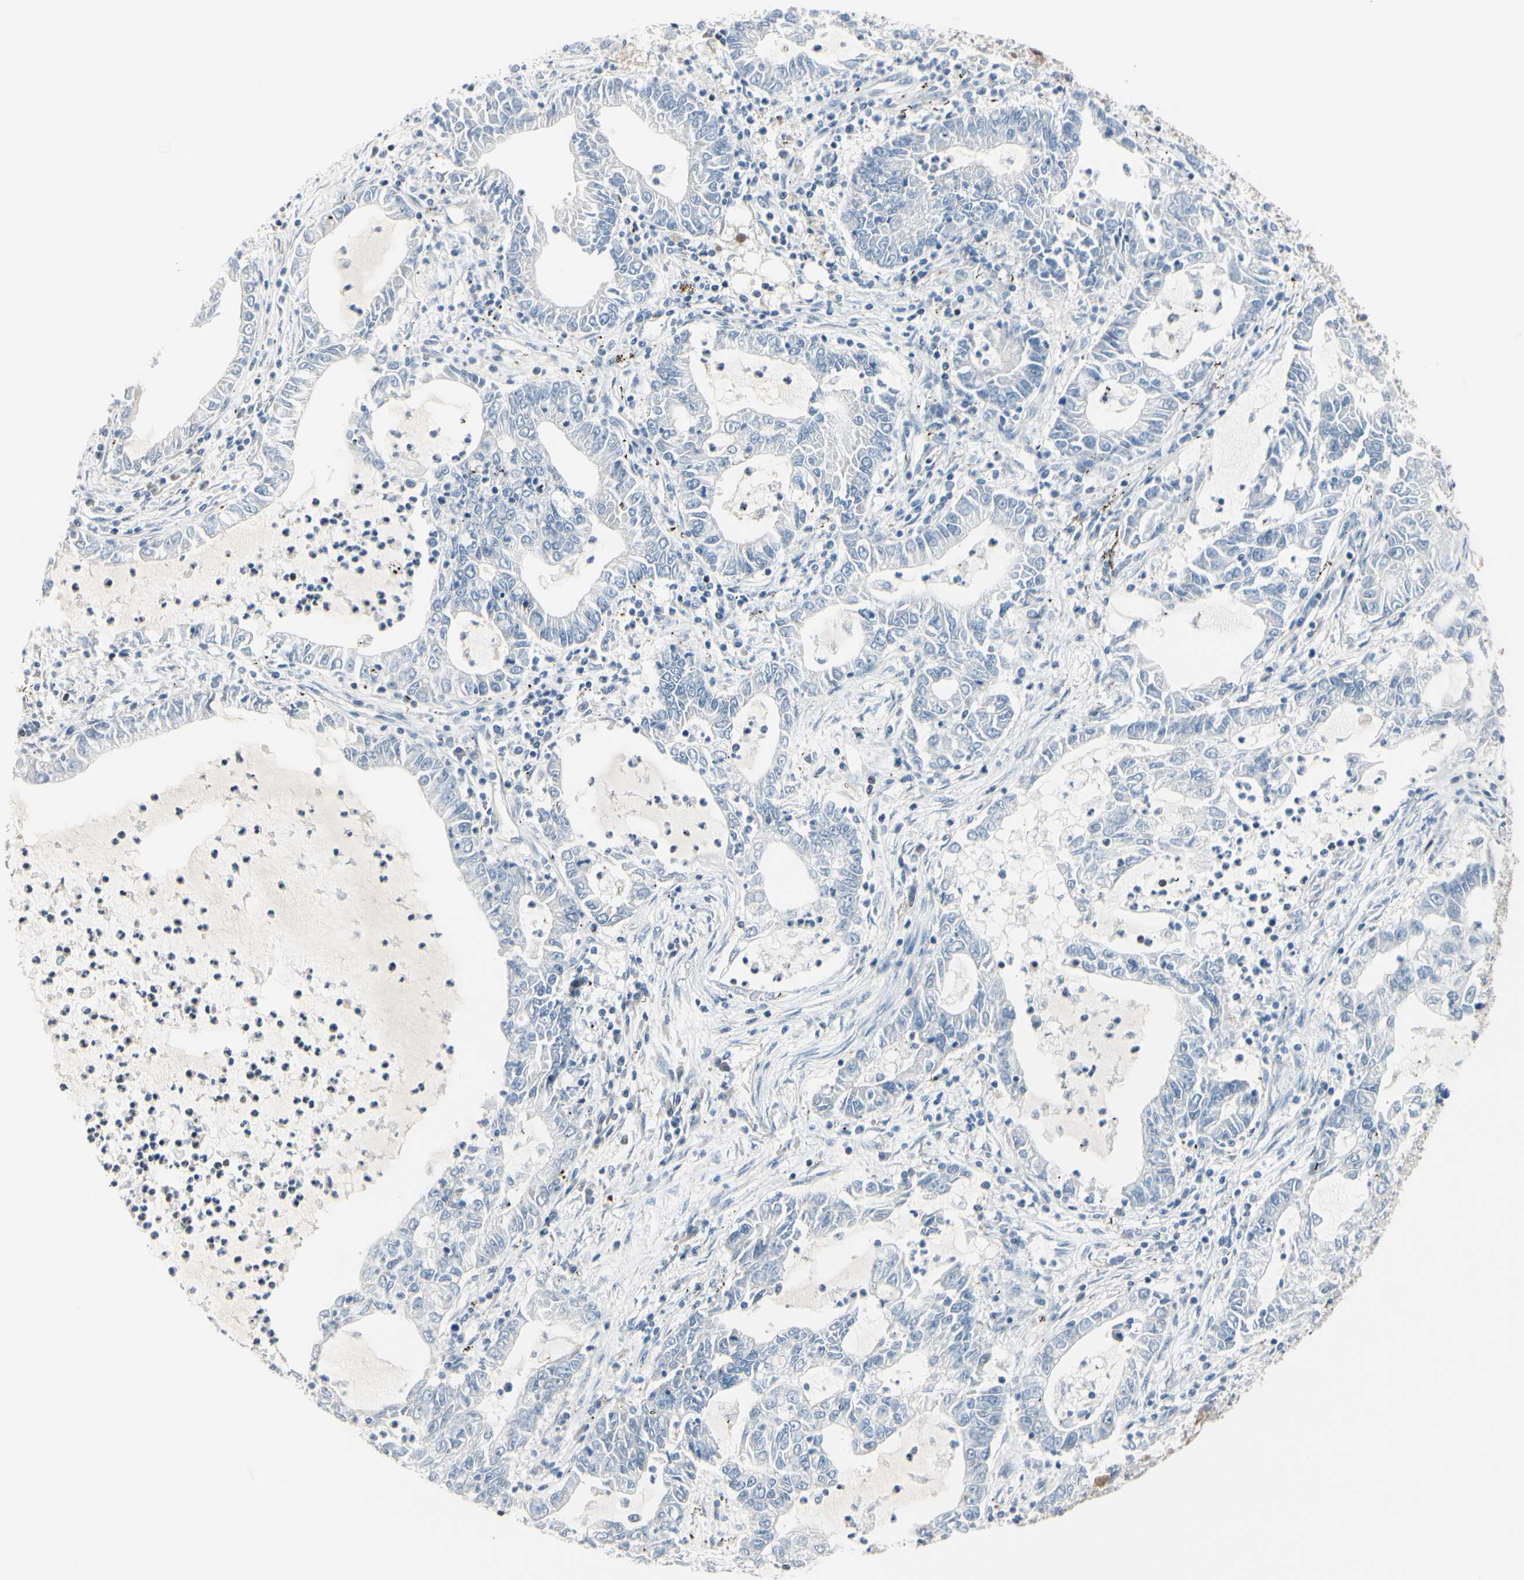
{"staining": {"intensity": "negative", "quantity": "none", "location": "none"}, "tissue": "lung cancer", "cell_type": "Tumor cells", "image_type": "cancer", "snomed": [{"axis": "morphology", "description": "Adenocarcinoma, NOS"}, {"axis": "topography", "description": "Lung"}], "caption": "High magnification brightfield microscopy of adenocarcinoma (lung) stained with DAB (3,3'-diaminobenzidine) (brown) and counterstained with hematoxylin (blue): tumor cells show no significant staining.", "gene": "SLC9A3R1", "patient": {"sex": "female", "age": 51}}